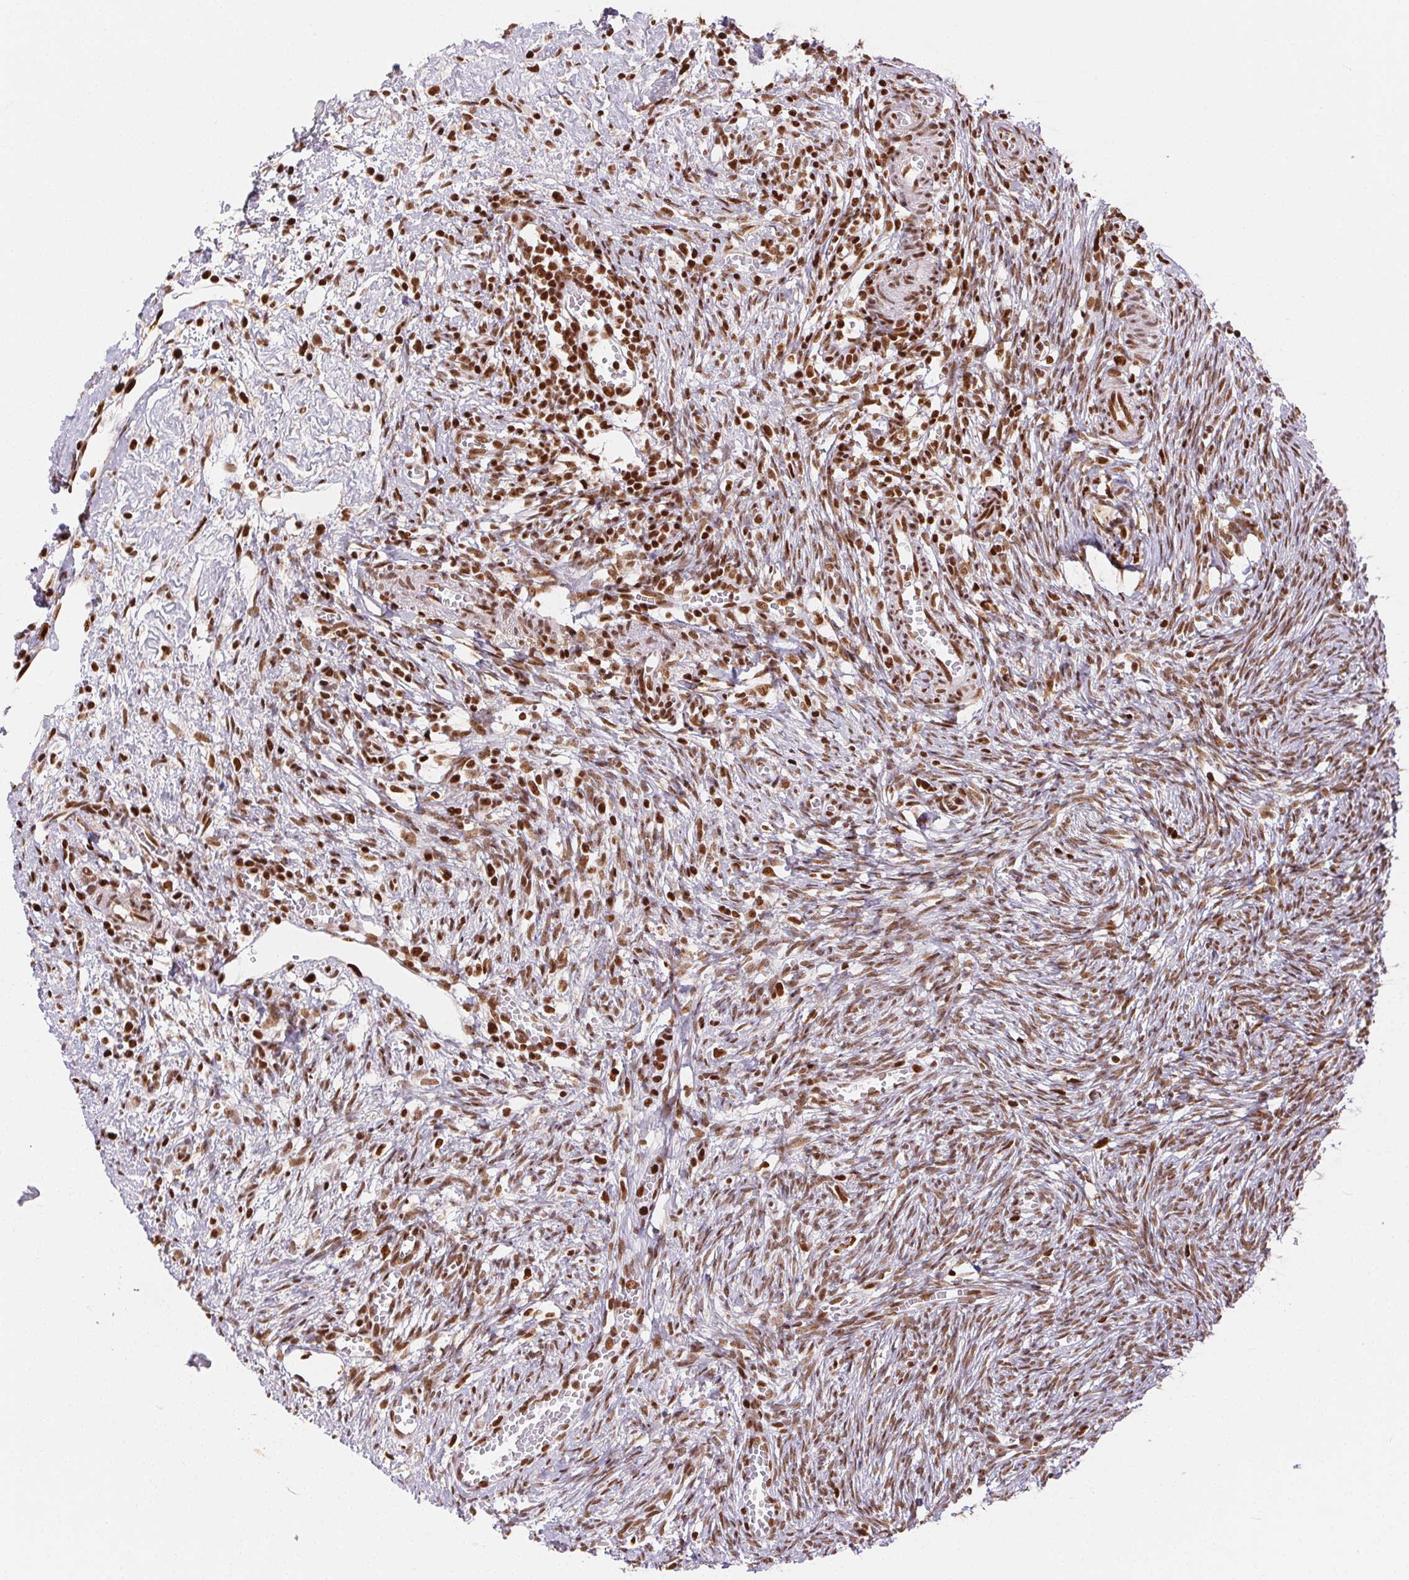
{"staining": {"intensity": "moderate", "quantity": ">75%", "location": "nuclear"}, "tissue": "ovary", "cell_type": "Follicle cells", "image_type": "normal", "snomed": [{"axis": "morphology", "description": "Normal tissue, NOS"}, {"axis": "topography", "description": "Ovary"}], "caption": "Immunohistochemical staining of unremarkable ovary reveals moderate nuclear protein expression in approximately >75% of follicle cells. The protein of interest is shown in brown color, while the nuclei are stained blue.", "gene": "ZNF80", "patient": {"sex": "female", "age": 41}}